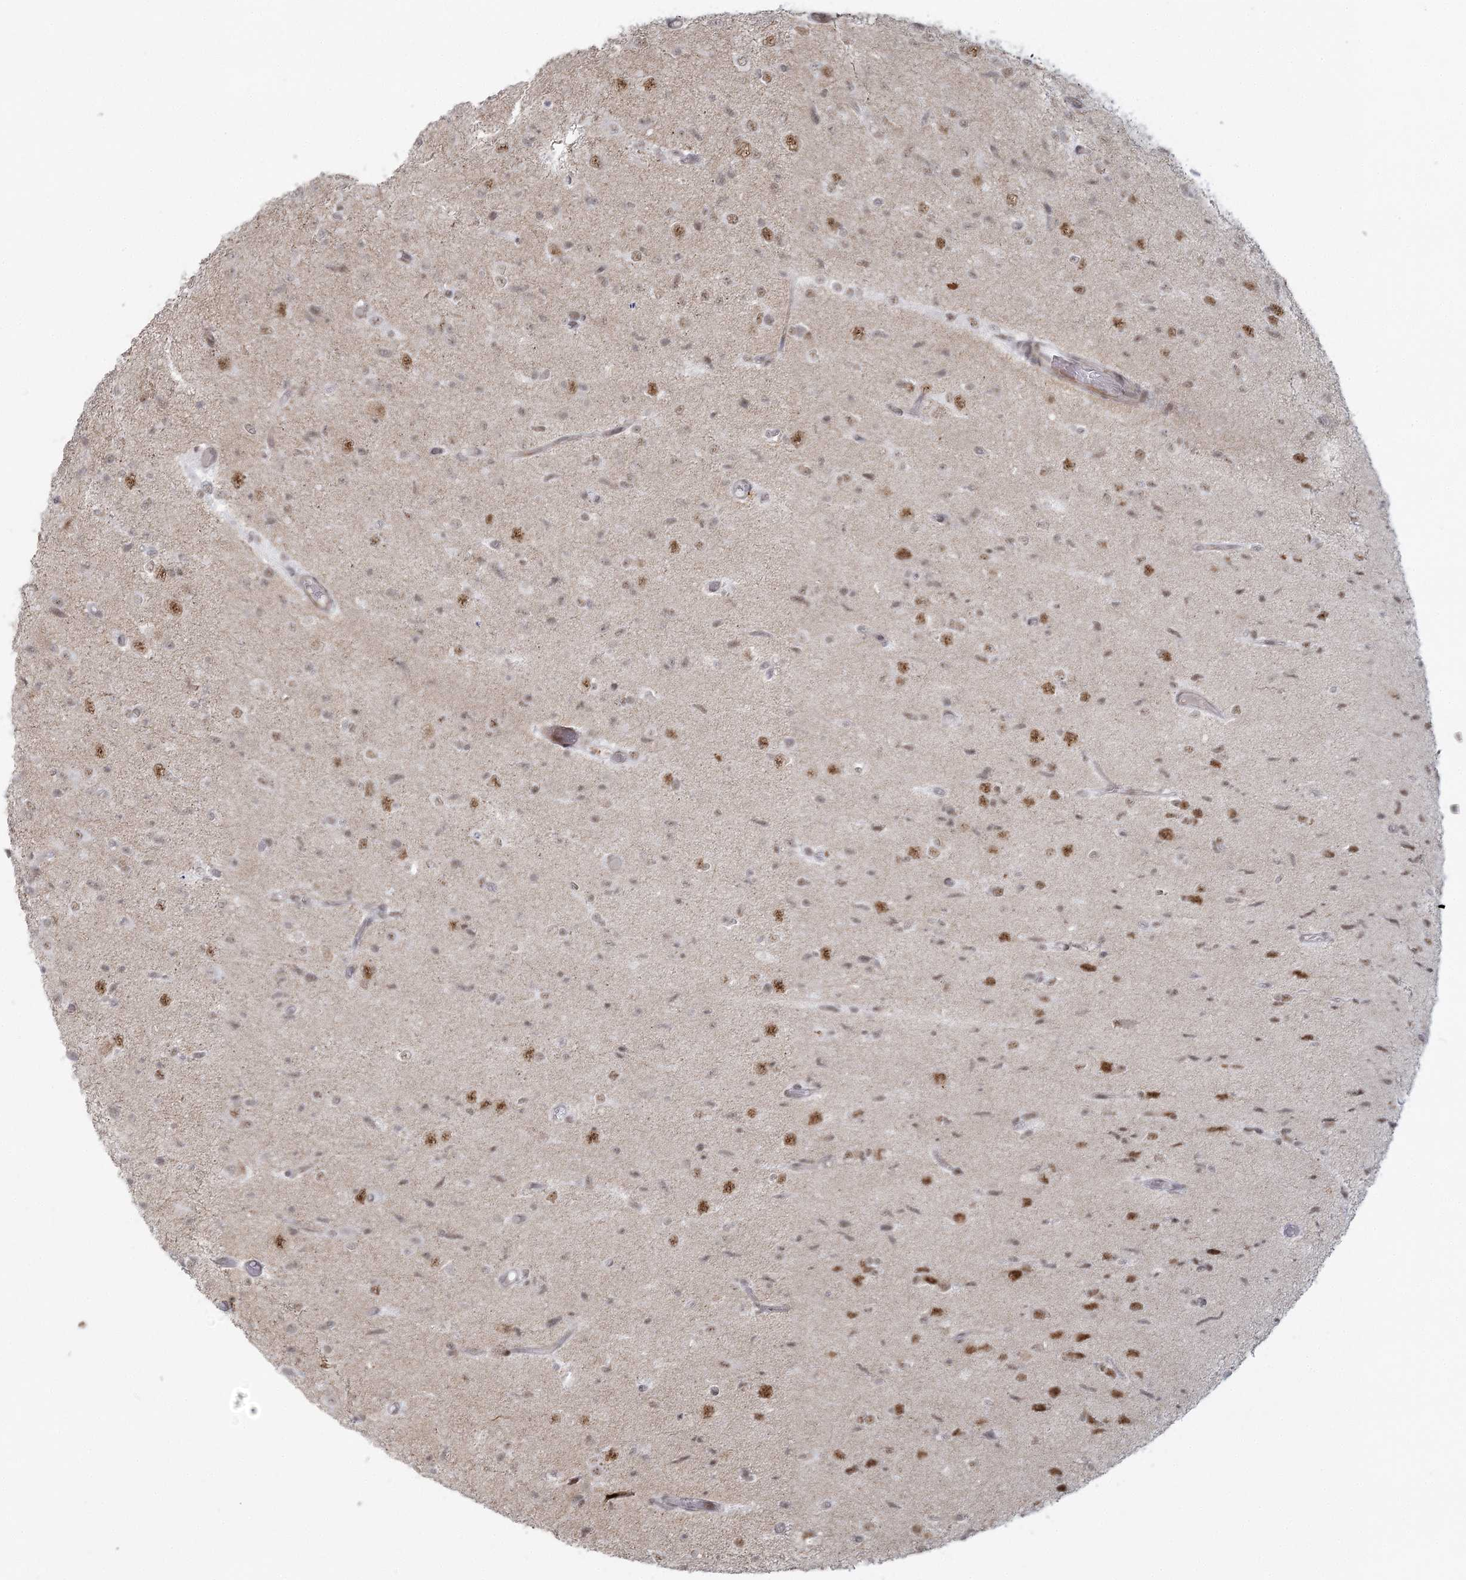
{"staining": {"intensity": "moderate", "quantity": "<25%", "location": "nuclear"}, "tissue": "glioma", "cell_type": "Tumor cells", "image_type": "cancer", "snomed": [{"axis": "morphology", "description": "Glioma, malignant, High grade"}, {"axis": "topography", "description": "Brain"}], "caption": "Malignant high-grade glioma stained with a brown dye exhibits moderate nuclear positive expression in about <25% of tumor cells.", "gene": "U2SURP", "patient": {"sex": "female", "age": 59}}